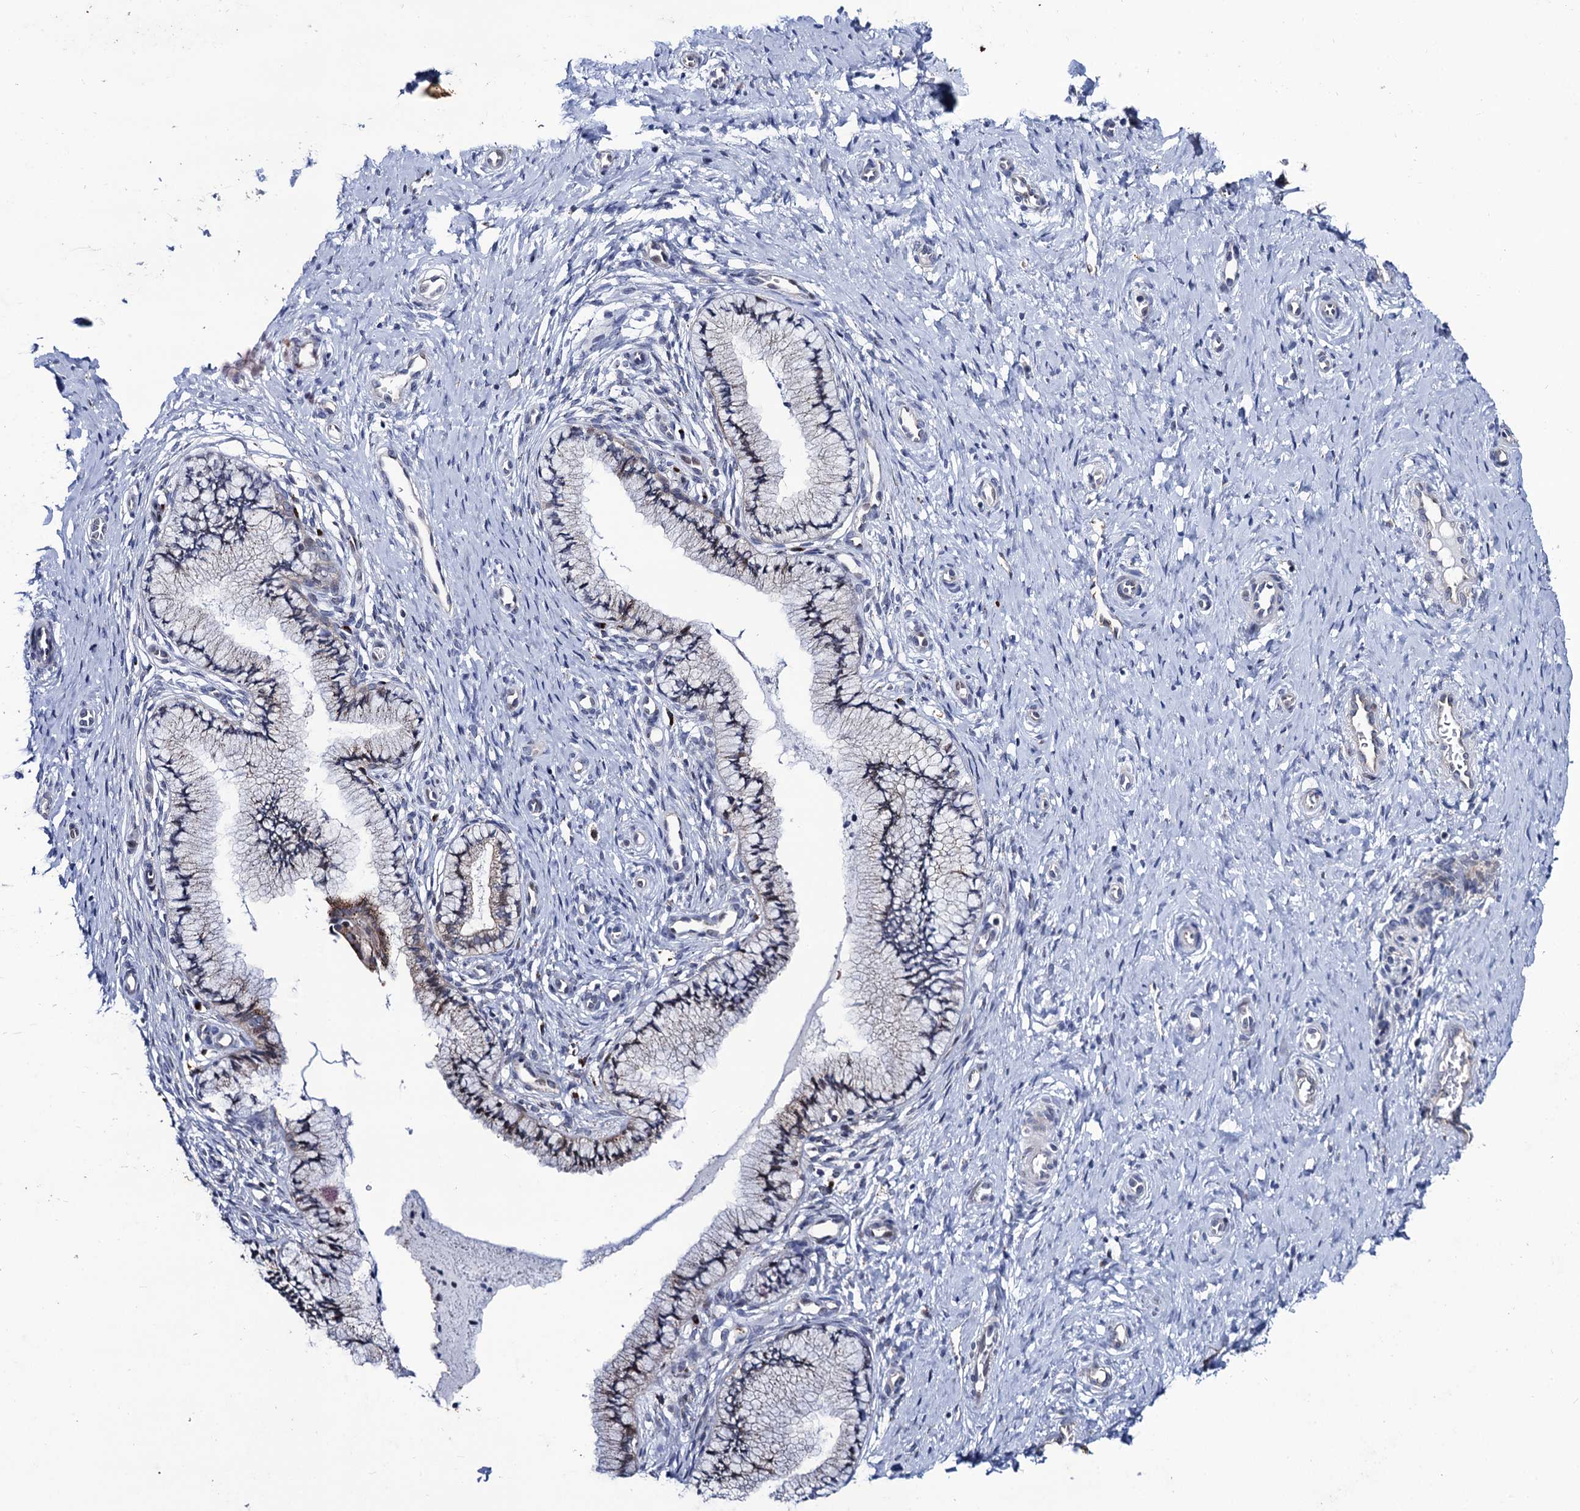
{"staining": {"intensity": "strong", "quantity": "25%-75%", "location": "cytoplasmic/membranous"}, "tissue": "cervix", "cell_type": "Glandular cells", "image_type": "normal", "snomed": [{"axis": "morphology", "description": "Normal tissue, NOS"}, {"axis": "topography", "description": "Cervix"}], "caption": "The histopathology image demonstrates staining of unremarkable cervix, revealing strong cytoplasmic/membranous protein expression (brown color) within glandular cells.", "gene": "THAP2", "patient": {"sex": "female", "age": 36}}